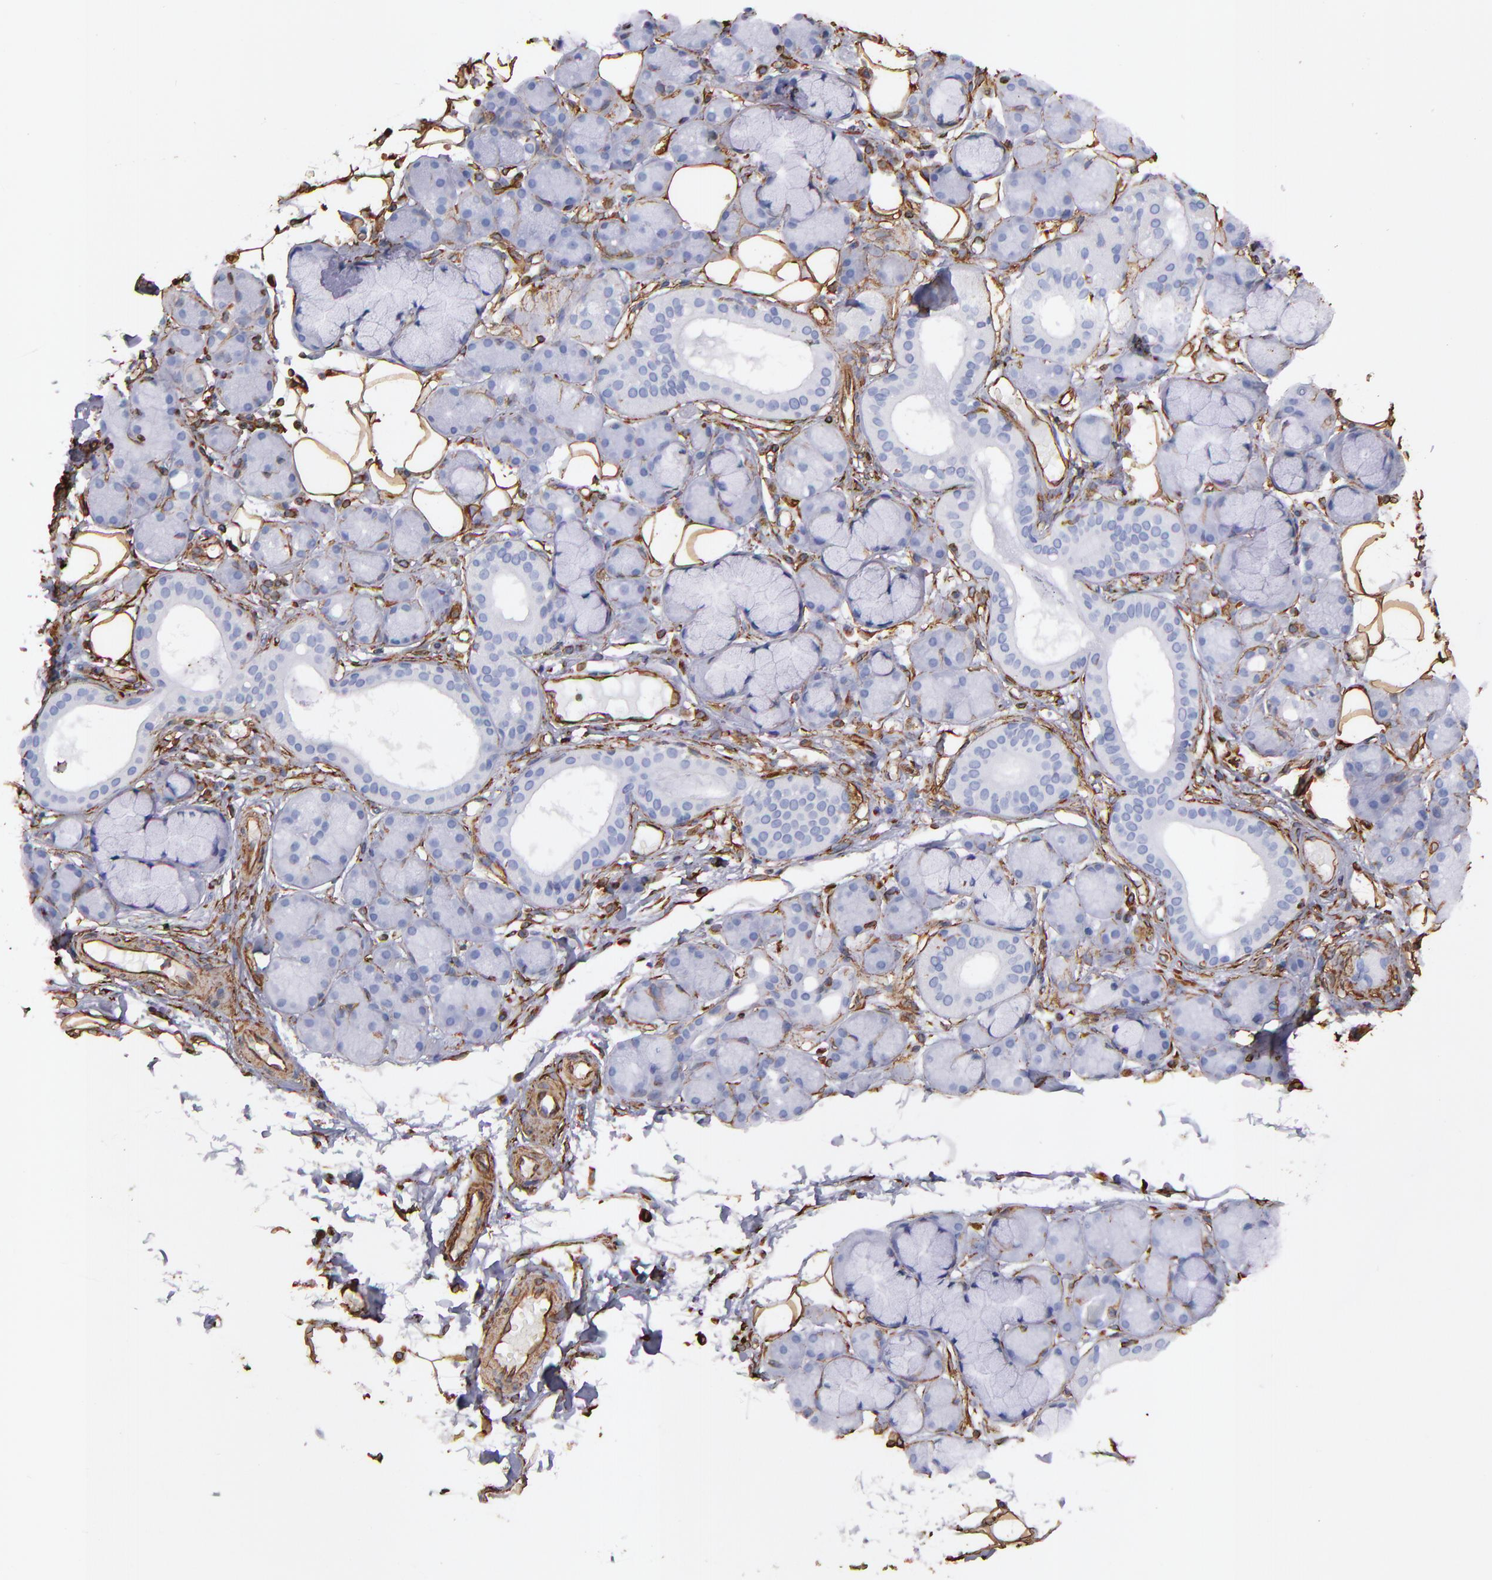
{"staining": {"intensity": "negative", "quantity": "none", "location": "none"}, "tissue": "salivary gland", "cell_type": "Glandular cells", "image_type": "normal", "snomed": [{"axis": "morphology", "description": "Normal tissue, NOS"}, {"axis": "topography", "description": "Skeletal muscle"}, {"axis": "topography", "description": "Oral tissue"}, {"axis": "topography", "description": "Salivary gland"}, {"axis": "topography", "description": "Peripheral nerve tissue"}], "caption": "Salivary gland stained for a protein using immunohistochemistry reveals no expression glandular cells.", "gene": "VIM", "patient": {"sex": "male", "age": 54}}